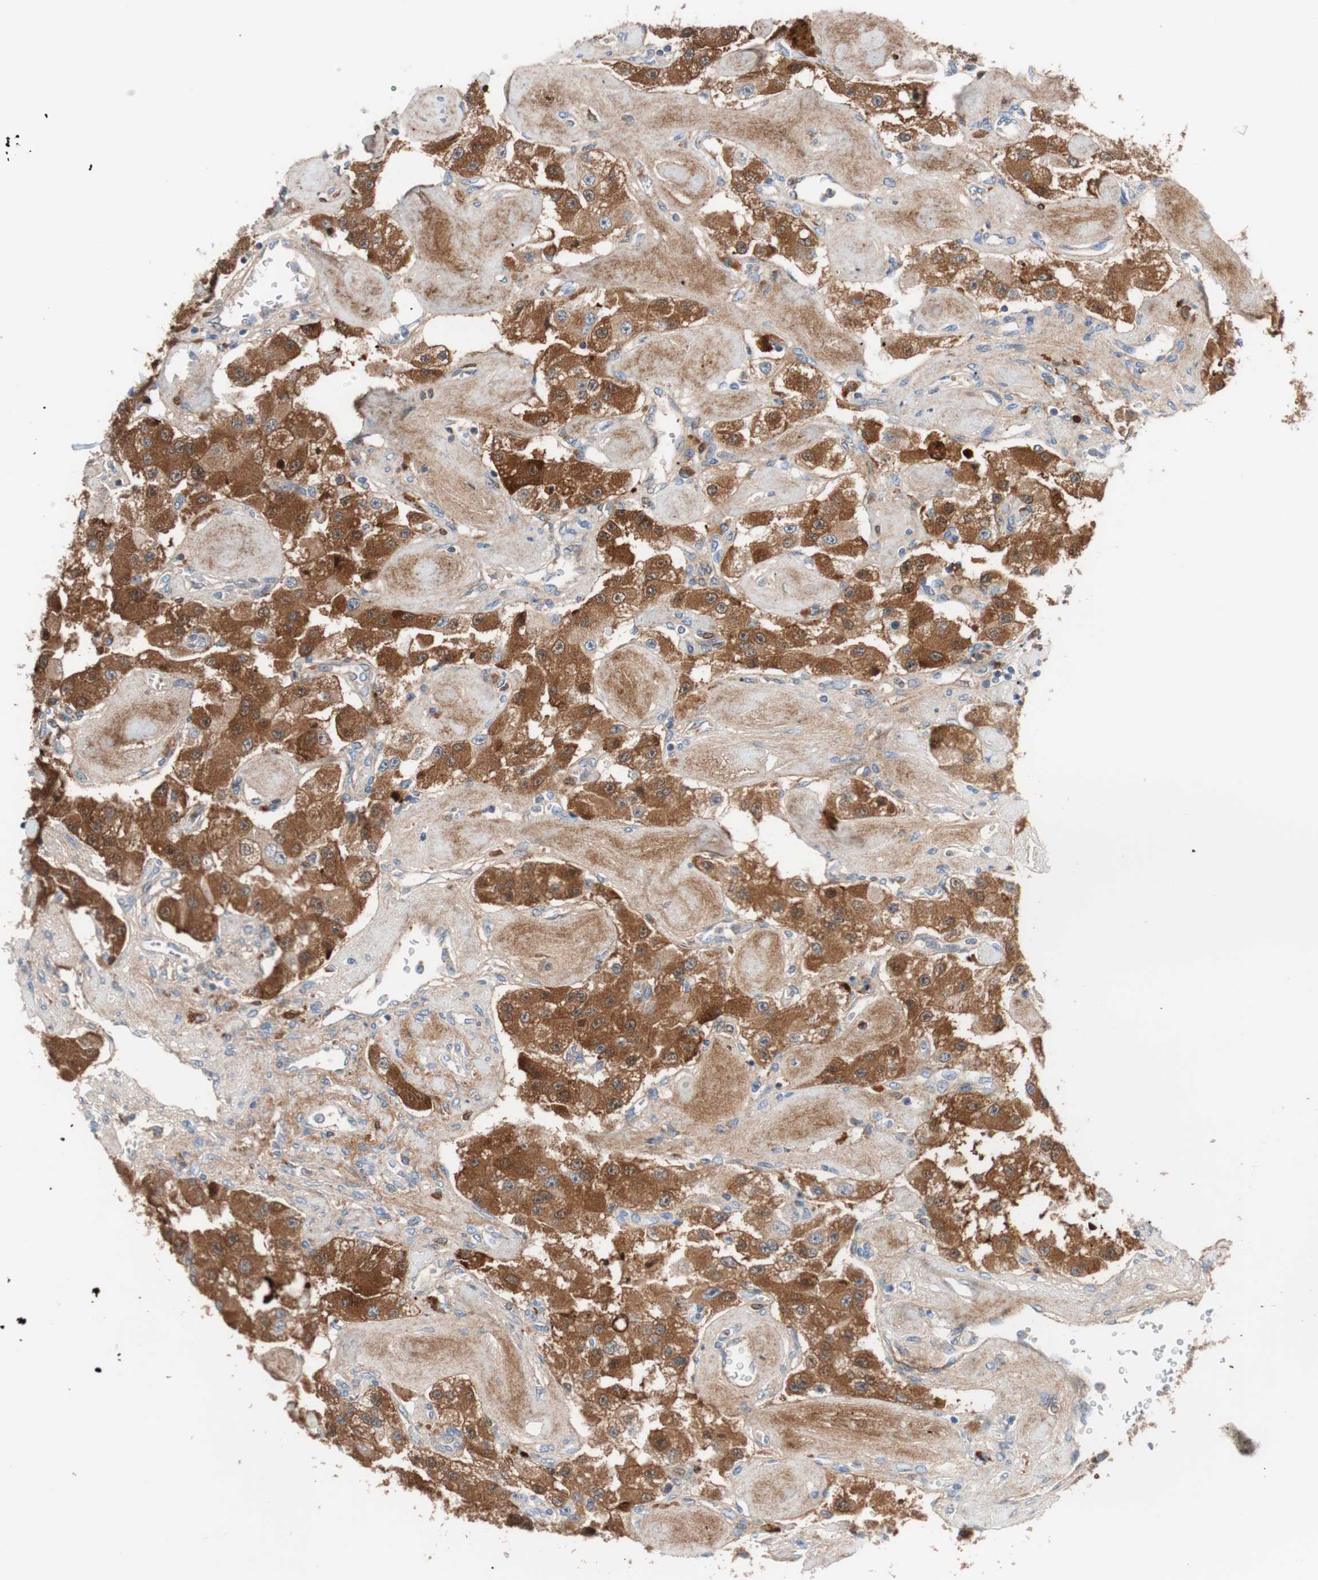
{"staining": {"intensity": "strong", "quantity": ">75%", "location": "cytoplasmic/membranous"}, "tissue": "carcinoid", "cell_type": "Tumor cells", "image_type": "cancer", "snomed": [{"axis": "morphology", "description": "Carcinoid, malignant, NOS"}, {"axis": "topography", "description": "Pancreas"}], "caption": "The immunohistochemical stain shows strong cytoplasmic/membranous positivity in tumor cells of carcinoid tissue. The staining is performed using DAB brown chromogen to label protein expression. The nuclei are counter-stained blue using hematoxylin.", "gene": "RBP4", "patient": {"sex": "male", "age": 41}}